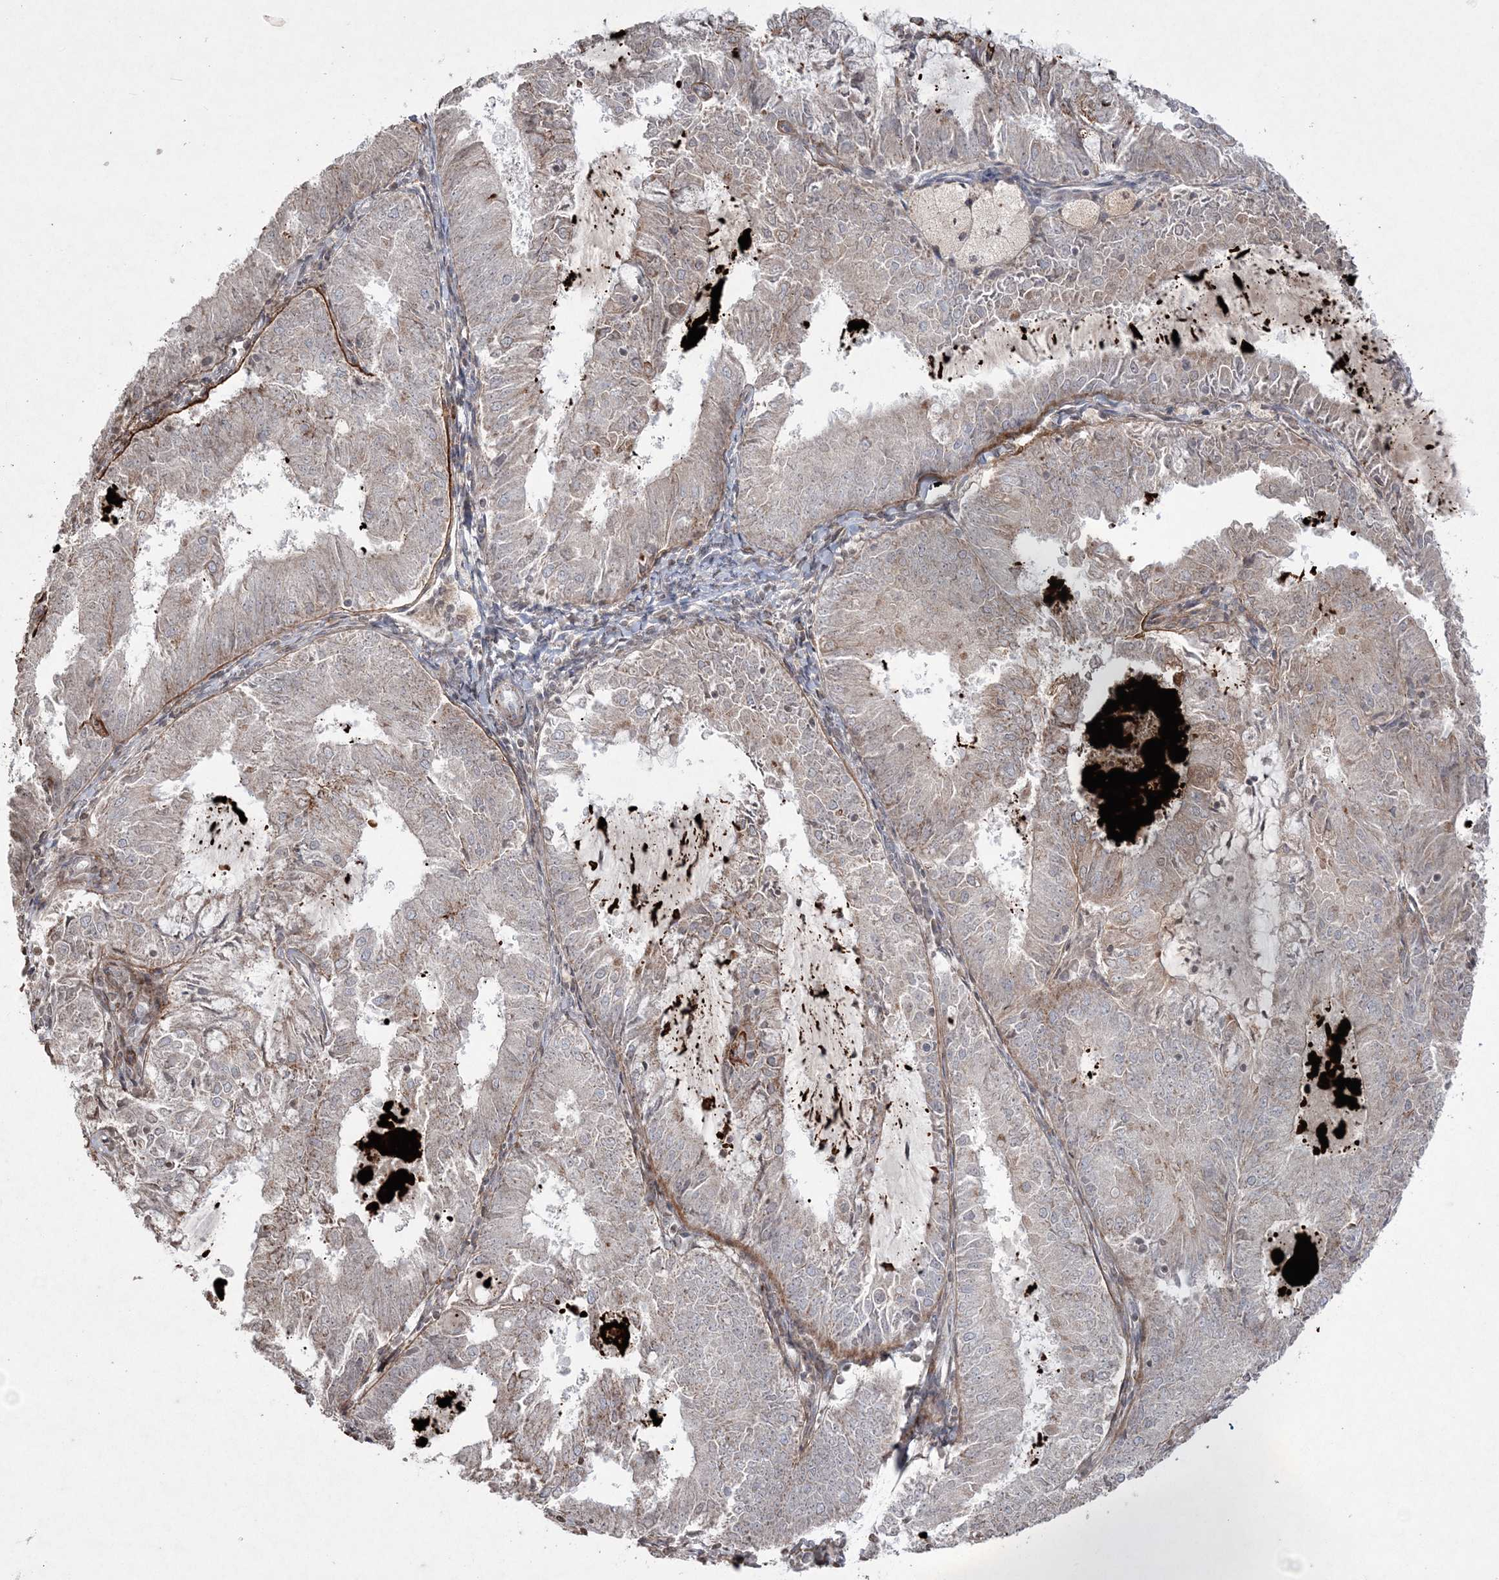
{"staining": {"intensity": "negative", "quantity": "none", "location": "none"}, "tissue": "endometrial cancer", "cell_type": "Tumor cells", "image_type": "cancer", "snomed": [{"axis": "morphology", "description": "Adenocarcinoma, NOS"}, {"axis": "topography", "description": "Endometrium"}], "caption": "High magnification brightfield microscopy of adenocarcinoma (endometrial) stained with DAB (3,3'-diaminobenzidine) (brown) and counterstained with hematoxylin (blue): tumor cells show no significant expression.", "gene": "TTC7A", "patient": {"sex": "female", "age": 57}}